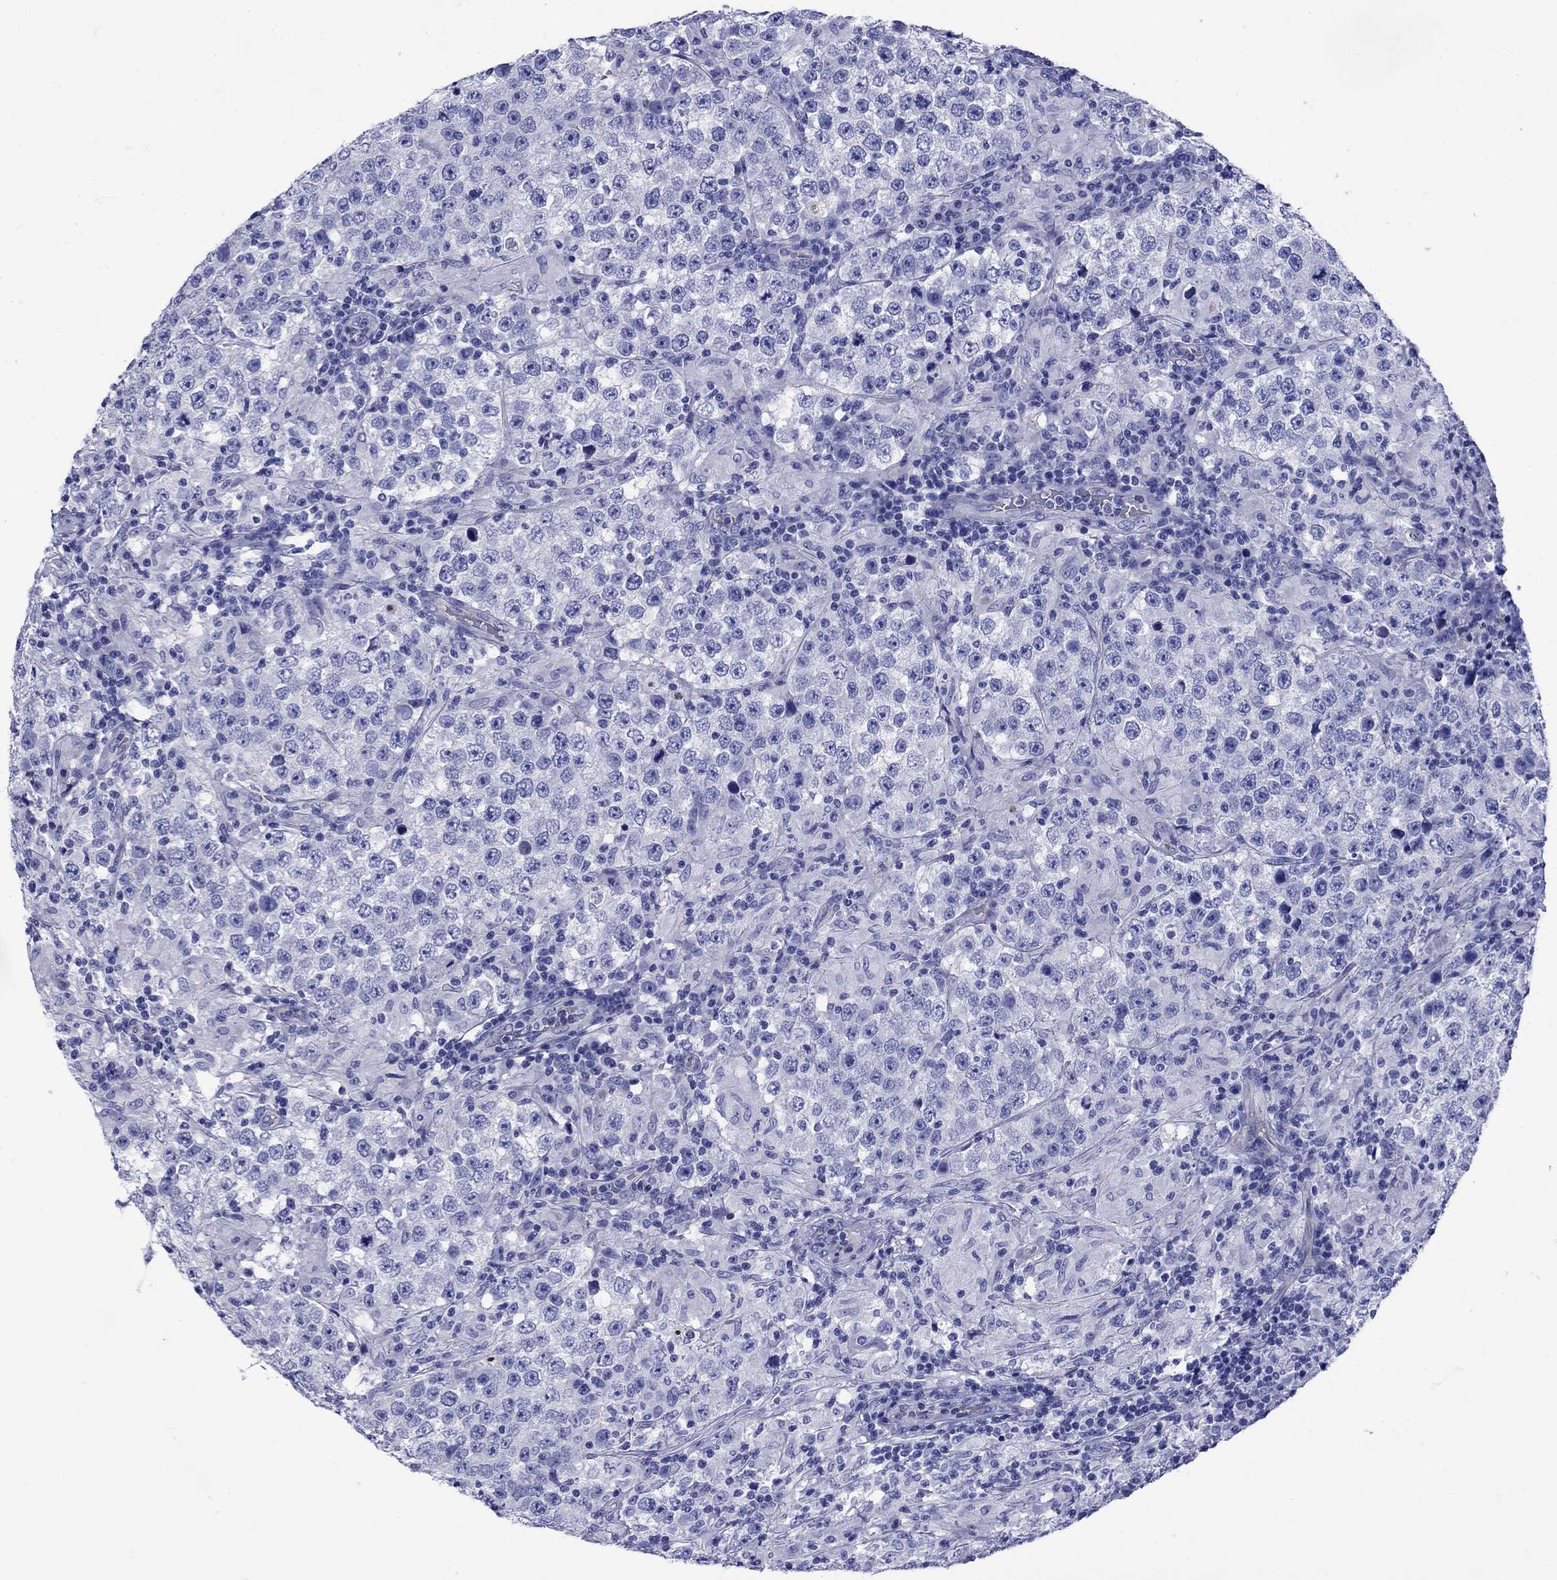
{"staining": {"intensity": "negative", "quantity": "none", "location": "none"}, "tissue": "testis cancer", "cell_type": "Tumor cells", "image_type": "cancer", "snomed": [{"axis": "morphology", "description": "Seminoma, NOS"}, {"axis": "morphology", "description": "Carcinoma, Embryonal, NOS"}, {"axis": "topography", "description": "Testis"}], "caption": "Tumor cells are negative for protein expression in human testis cancer. (DAB (3,3'-diaminobenzidine) immunohistochemistry with hematoxylin counter stain).", "gene": "SLC1A2", "patient": {"sex": "male", "age": 41}}